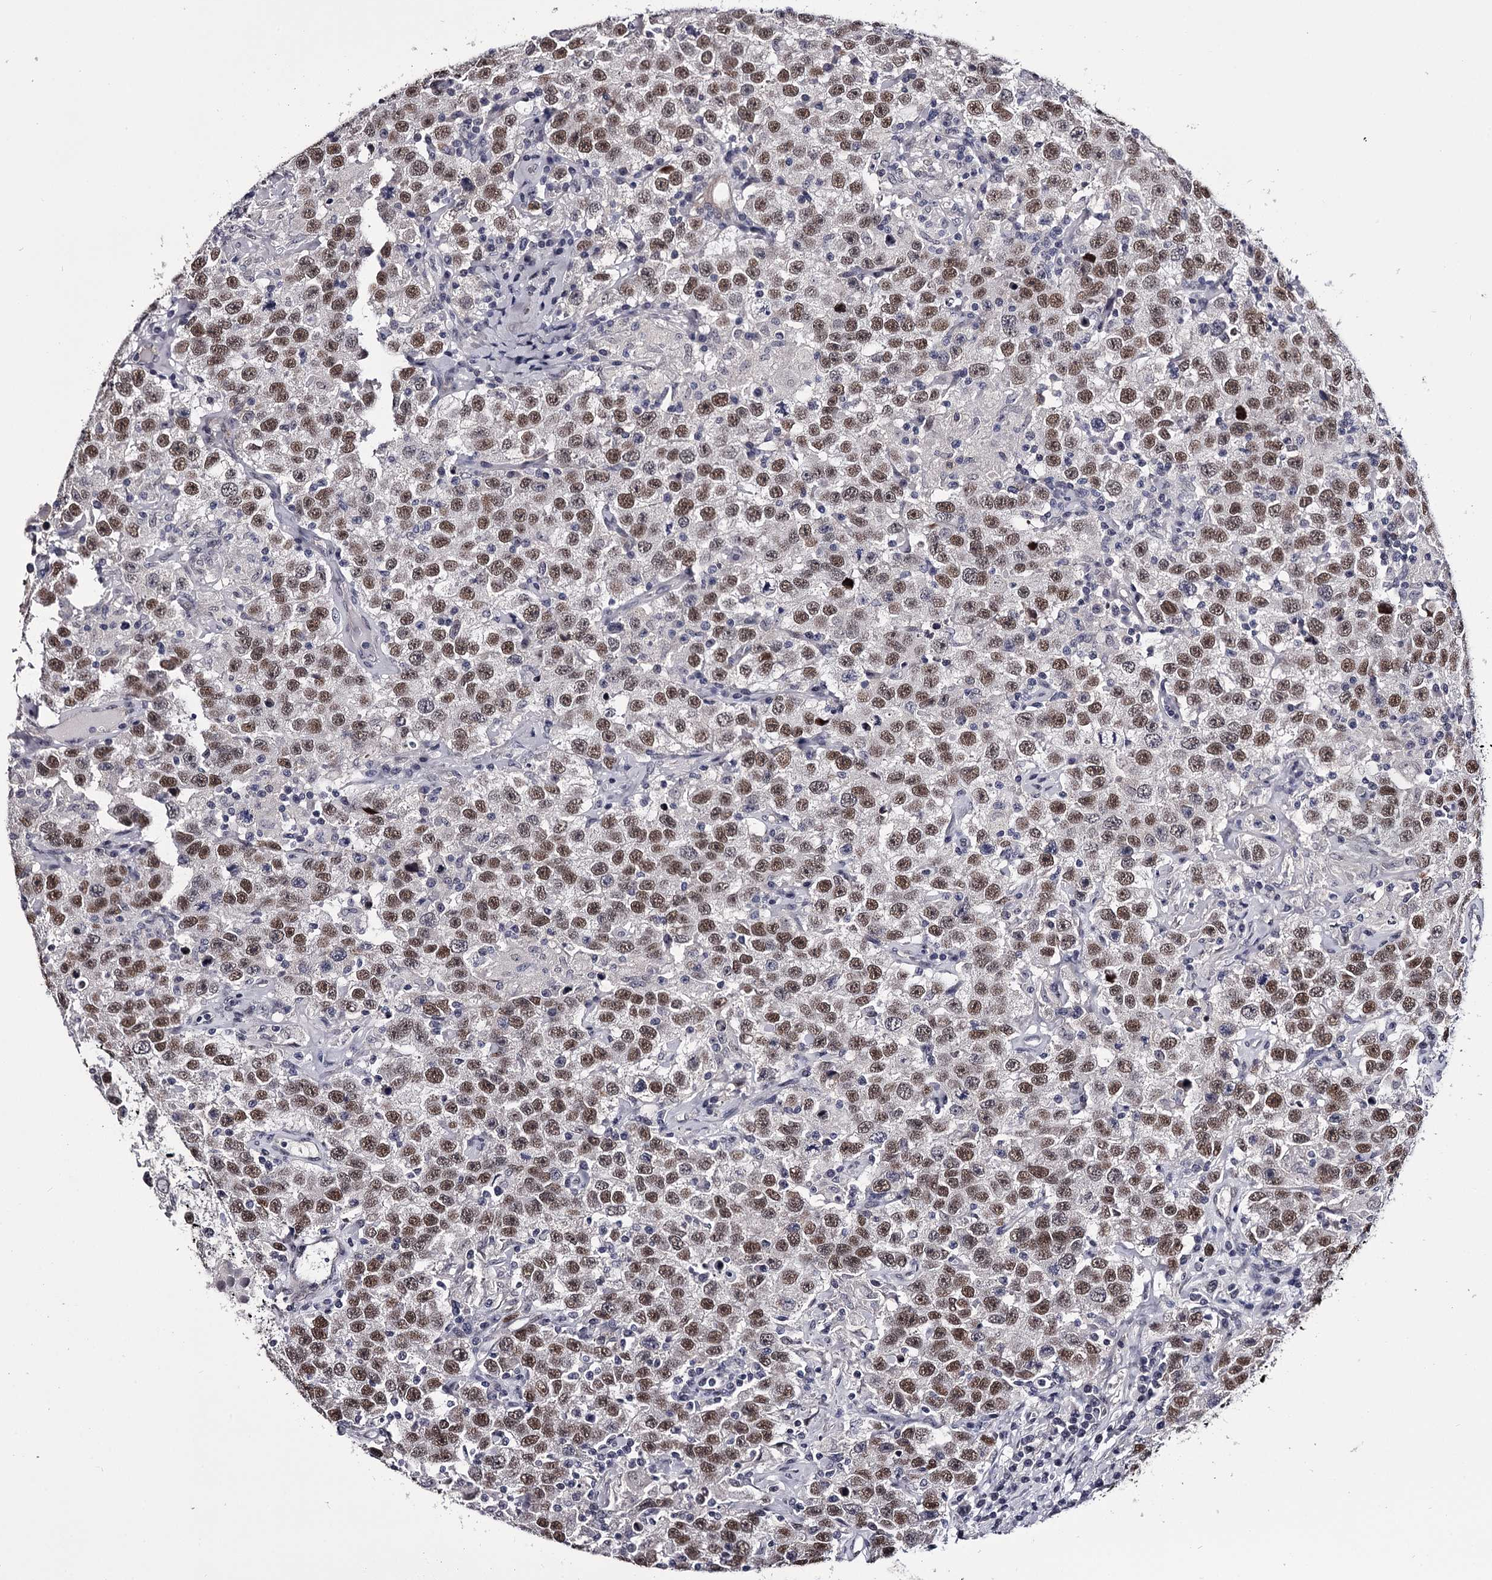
{"staining": {"intensity": "moderate", "quantity": ">75%", "location": "nuclear"}, "tissue": "testis cancer", "cell_type": "Tumor cells", "image_type": "cancer", "snomed": [{"axis": "morphology", "description": "Seminoma, NOS"}, {"axis": "topography", "description": "Testis"}], "caption": "Testis cancer (seminoma) stained for a protein exhibits moderate nuclear positivity in tumor cells. Using DAB (brown) and hematoxylin (blue) stains, captured at high magnification using brightfield microscopy.", "gene": "OVOL2", "patient": {"sex": "male", "age": 41}}